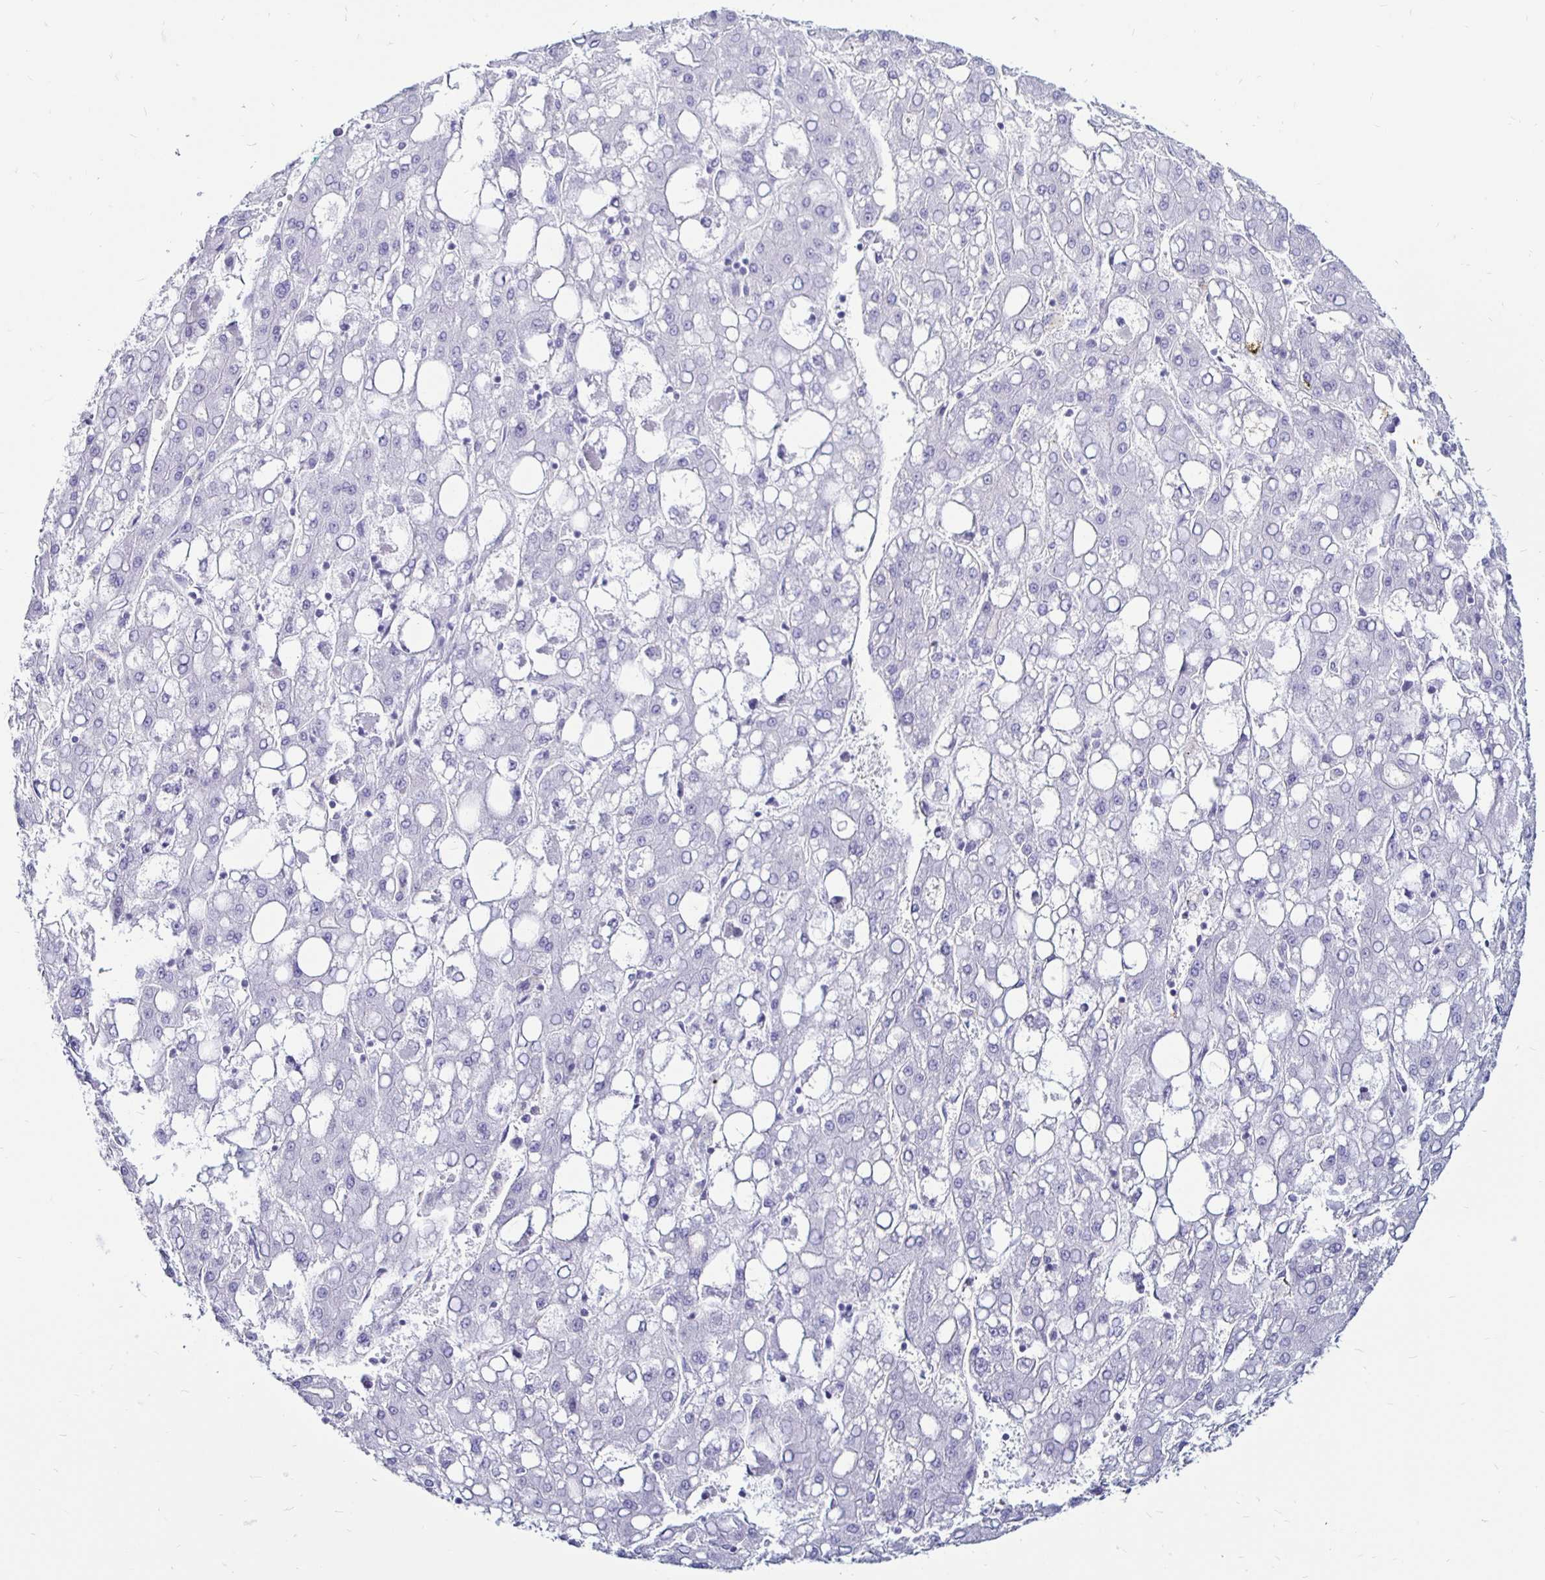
{"staining": {"intensity": "negative", "quantity": "none", "location": "none"}, "tissue": "liver cancer", "cell_type": "Tumor cells", "image_type": "cancer", "snomed": [{"axis": "morphology", "description": "Carcinoma, Hepatocellular, NOS"}, {"axis": "topography", "description": "Liver"}], "caption": "Tumor cells show no significant protein staining in liver cancer (hepatocellular carcinoma).", "gene": "TIMP1", "patient": {"sex": "male", "age": 65}}